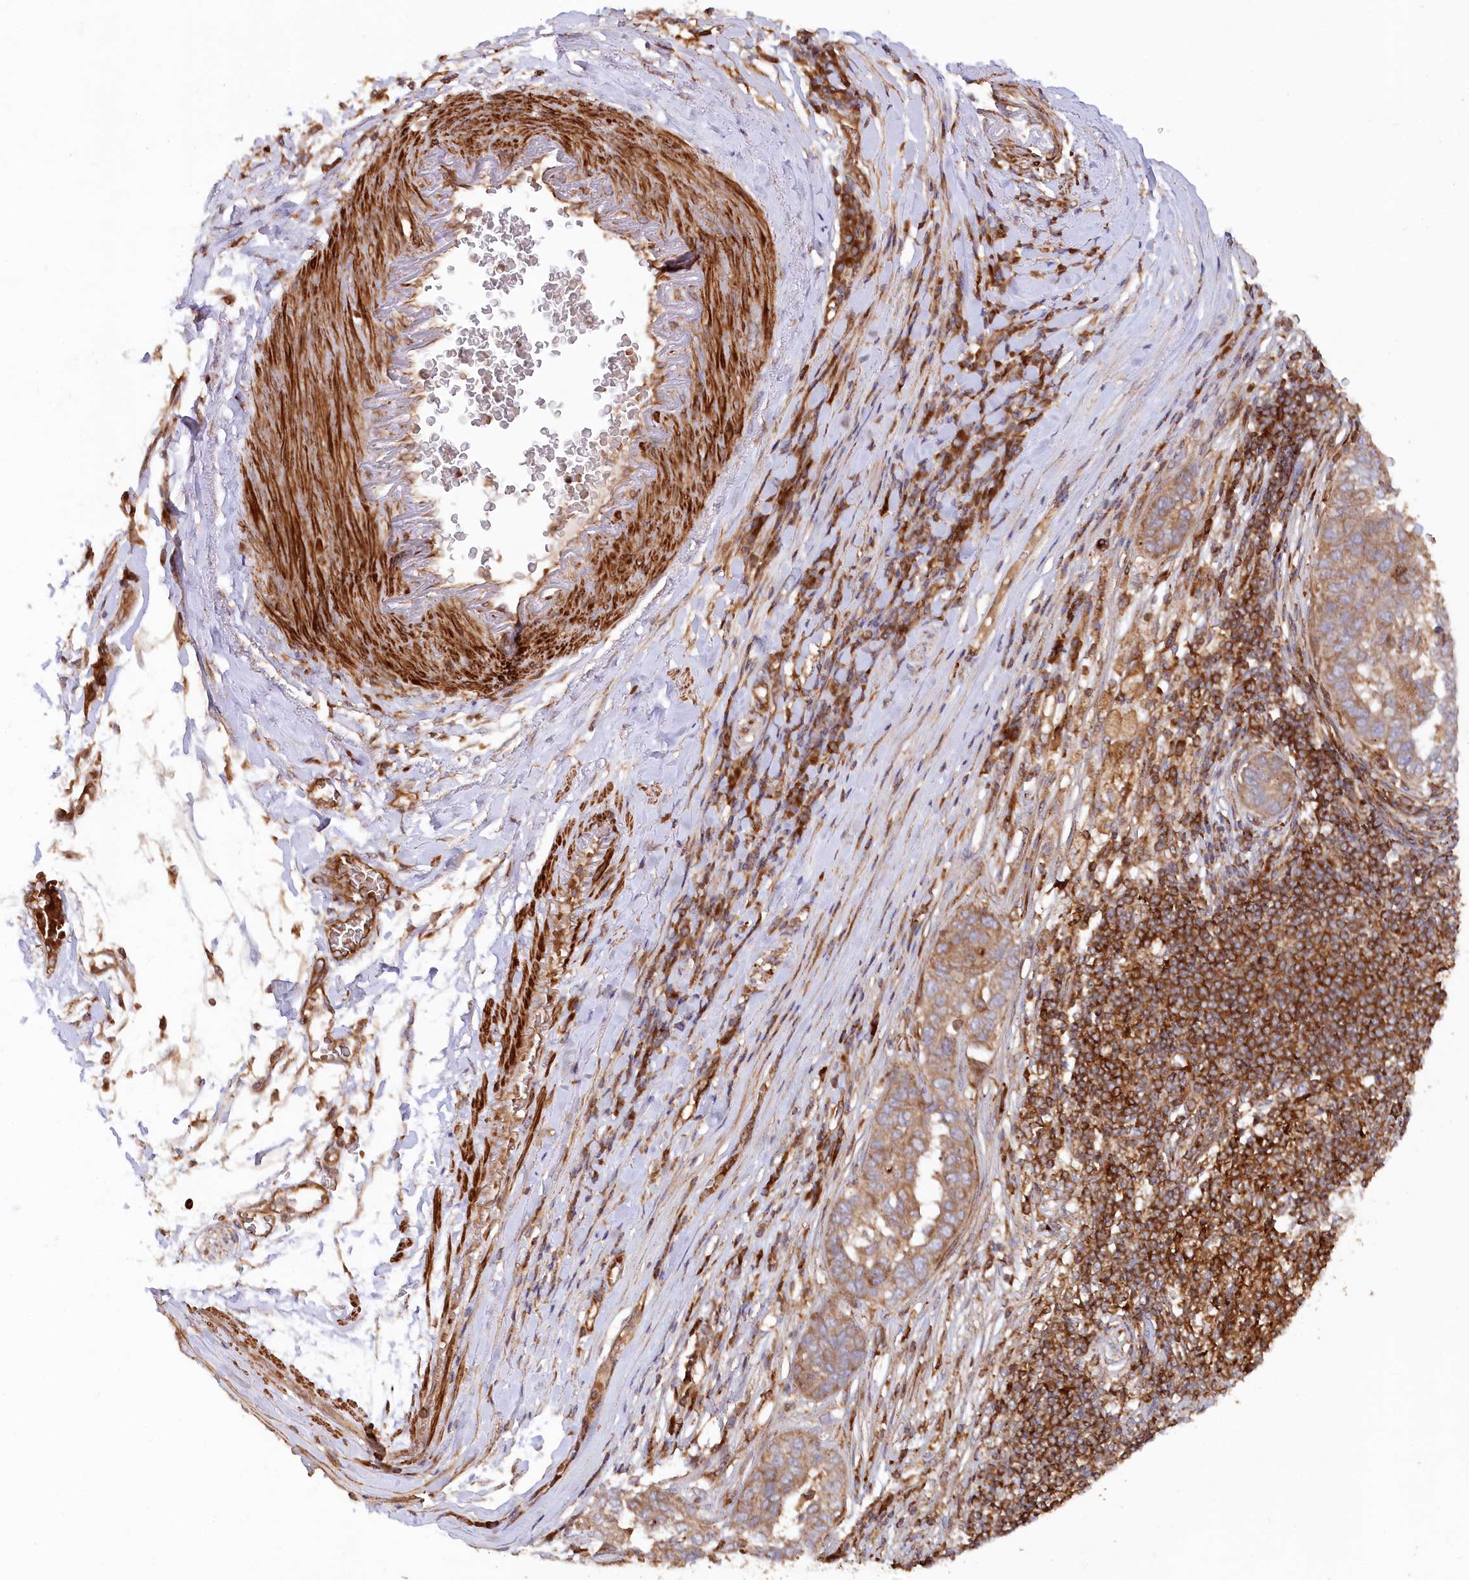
{"staining": {"intensity": "moderate", "quantity": ">75%", "location": "cytoplasmic/membranous"}, "tissue": "pancreatic cancer", "cell_type": "Tumor cells", "image_type": "cancer", "snomed": [{"axis": "morphology", "description": "Adenocarcinoma, NOS"}, {"axis": "topography", "description": "Pancreas"}], "caption": "Pancreatic cancer stained for a protein (brown) displays moderate cytoplasmic/membranous positive positivity in about >75% of tumor cells.", "gene": "PAIP2", "patient": {"sex": "female", "age": 61}}